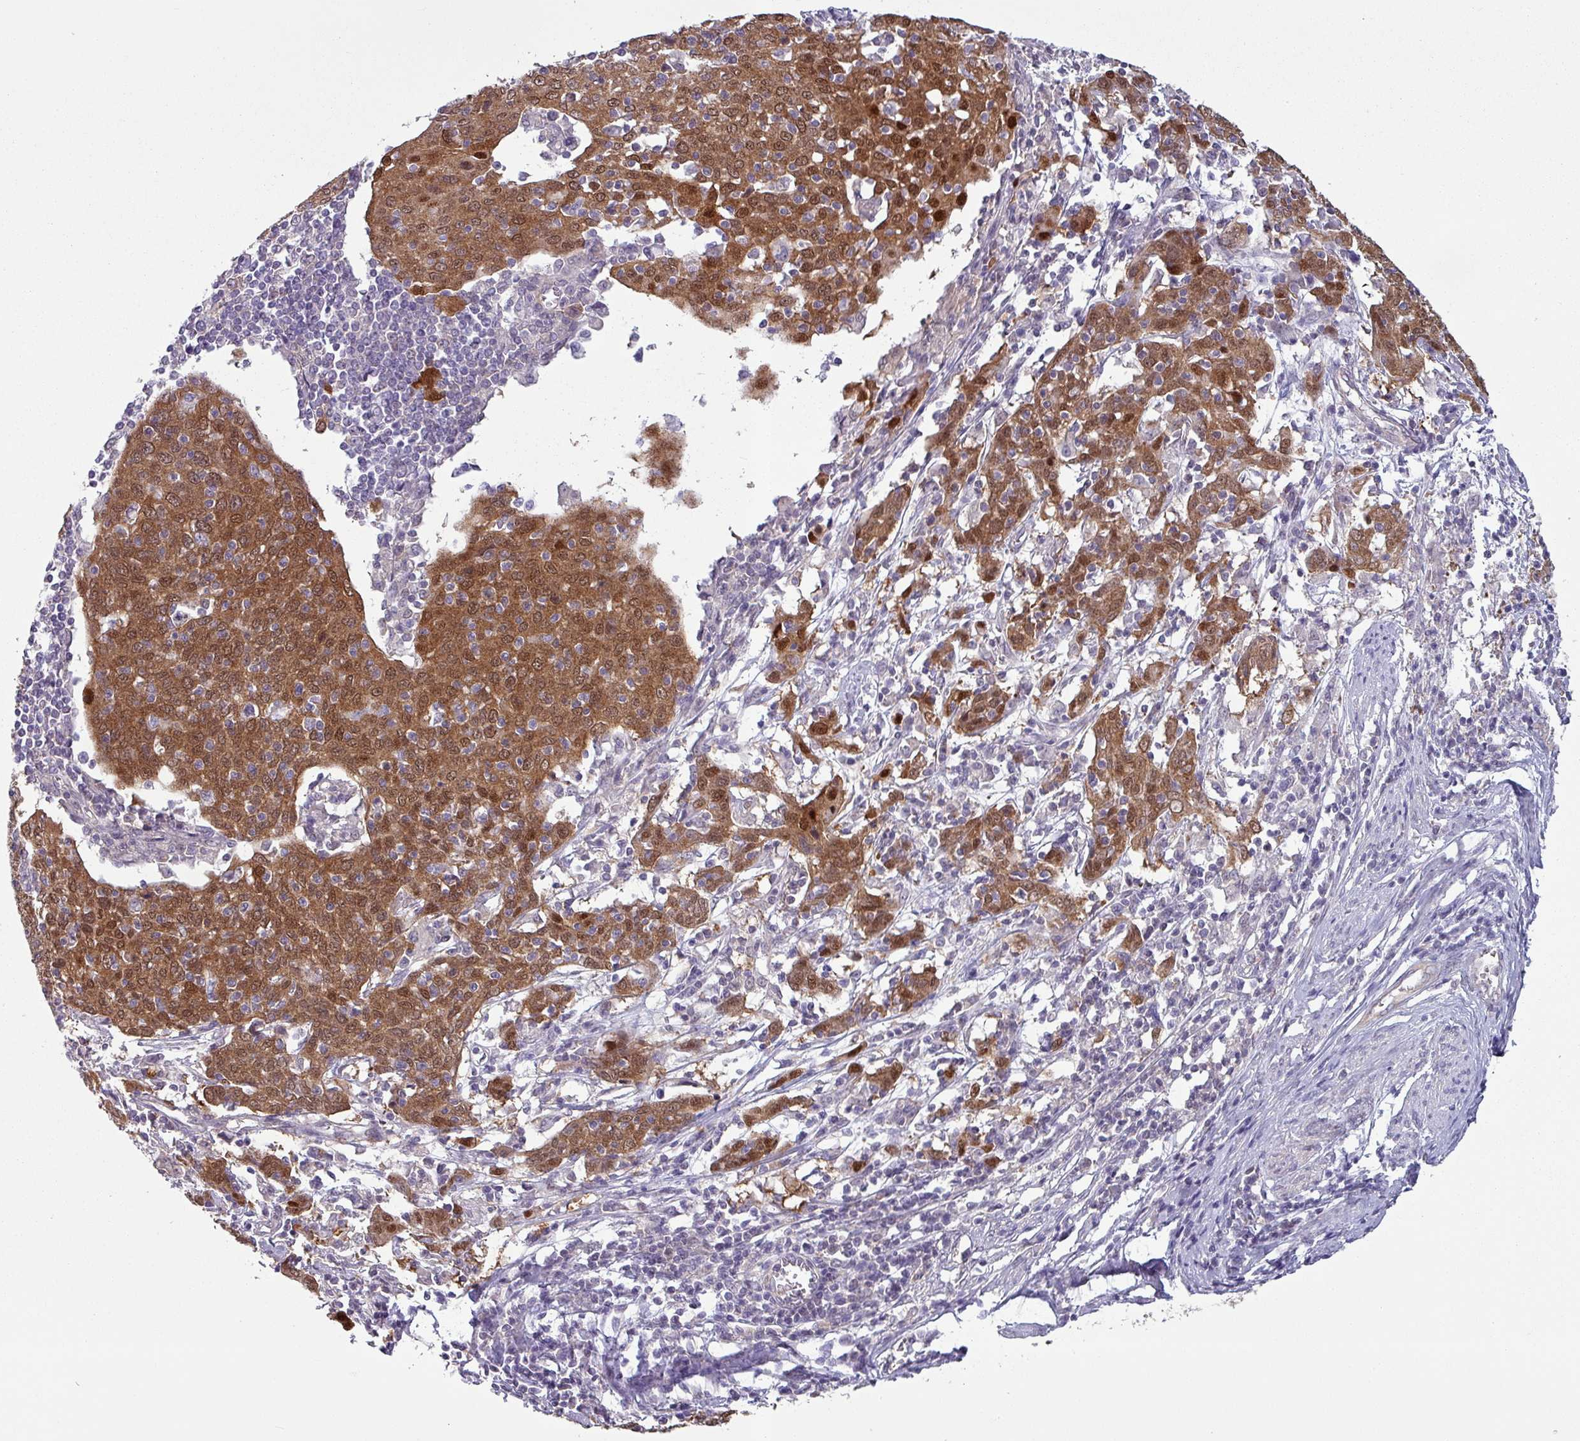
{"staining": {"intensity": "strong", "quantity": "25%-75%", "location": "cytoplasmic/membranous,nuclear"}, "tissue": "cervical cancer", "cell_type": "Tumor cells", "image_type": "cancer", "snomed": [{"axis": "morphology", "description": "Squamous cell carcinoma, NOS"}, {"axis": "topography", "description": "Cervix"}], "caption": "Immunohistochemistry (IHC) image of neoplastic tissue: cervical squamous cell carcinoma stained using immunohistochemistry (IHC) shows high levels of strong protein expression localized specifically in the cytoplasmic/membranous and nuclear of tumor cells, appearing as a cytoplasmic/membranous and nuclear brown color.", "gene": "TTLL12", "patient": {"sex": "female", "age": 67}}